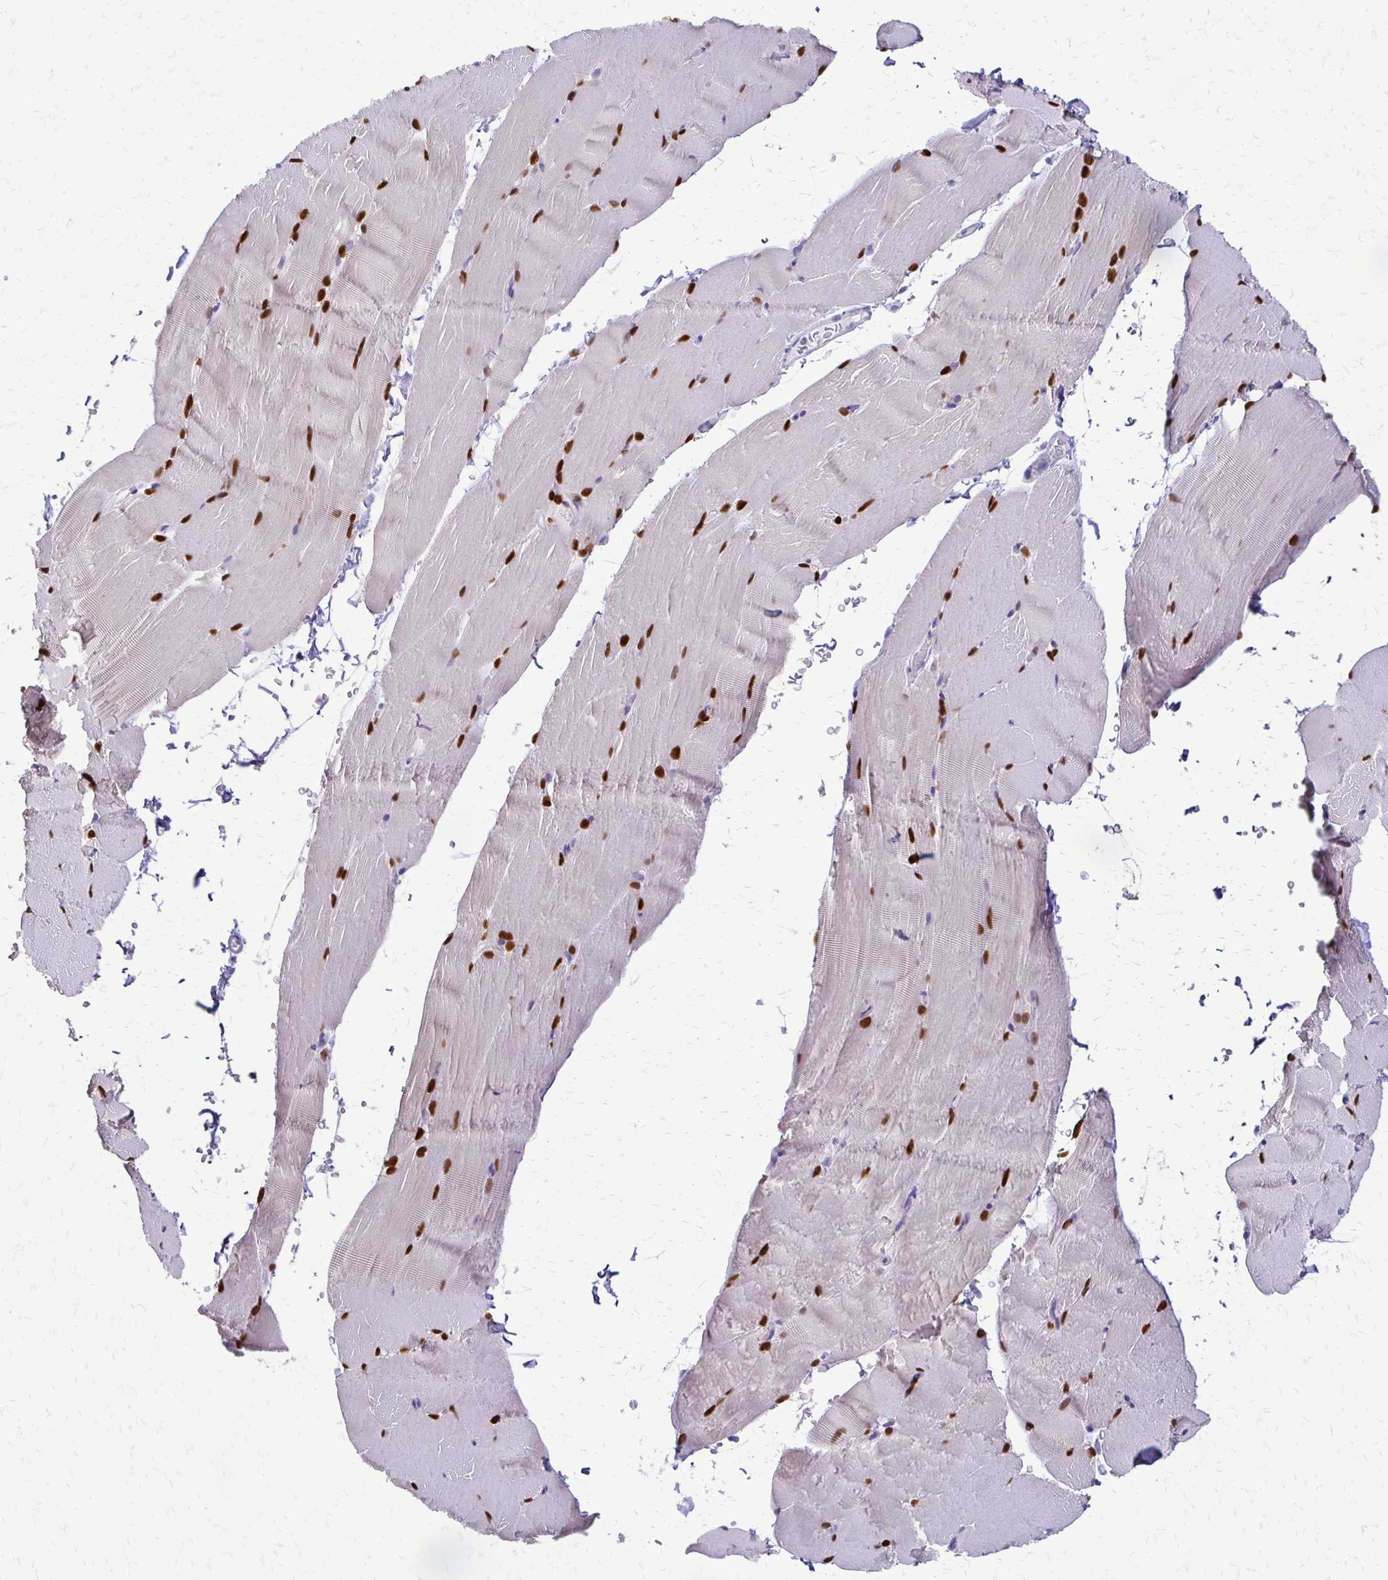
{"staining": {"intensity": "strong", "quantity": "25%-75%", "location": "nuclear"}, "tissue": "skeletal muscle", "cell_type": "Myocytes", "image_type": "normal", "snomed": [{"axis": "morphology", "description": "Normal tissue, NOS"}, {"axis": "topography", "description": "Skeletal muscle"}], "caption": "Myocytes demonstrate strong nuclear staining in about 25%-75% of cells in unremarkable skeletal muscle. (DAB IHC with brightfield microscopy, high magnification).", "gene": "ALPG", "patient": {"sex": "female", "age": 37}}